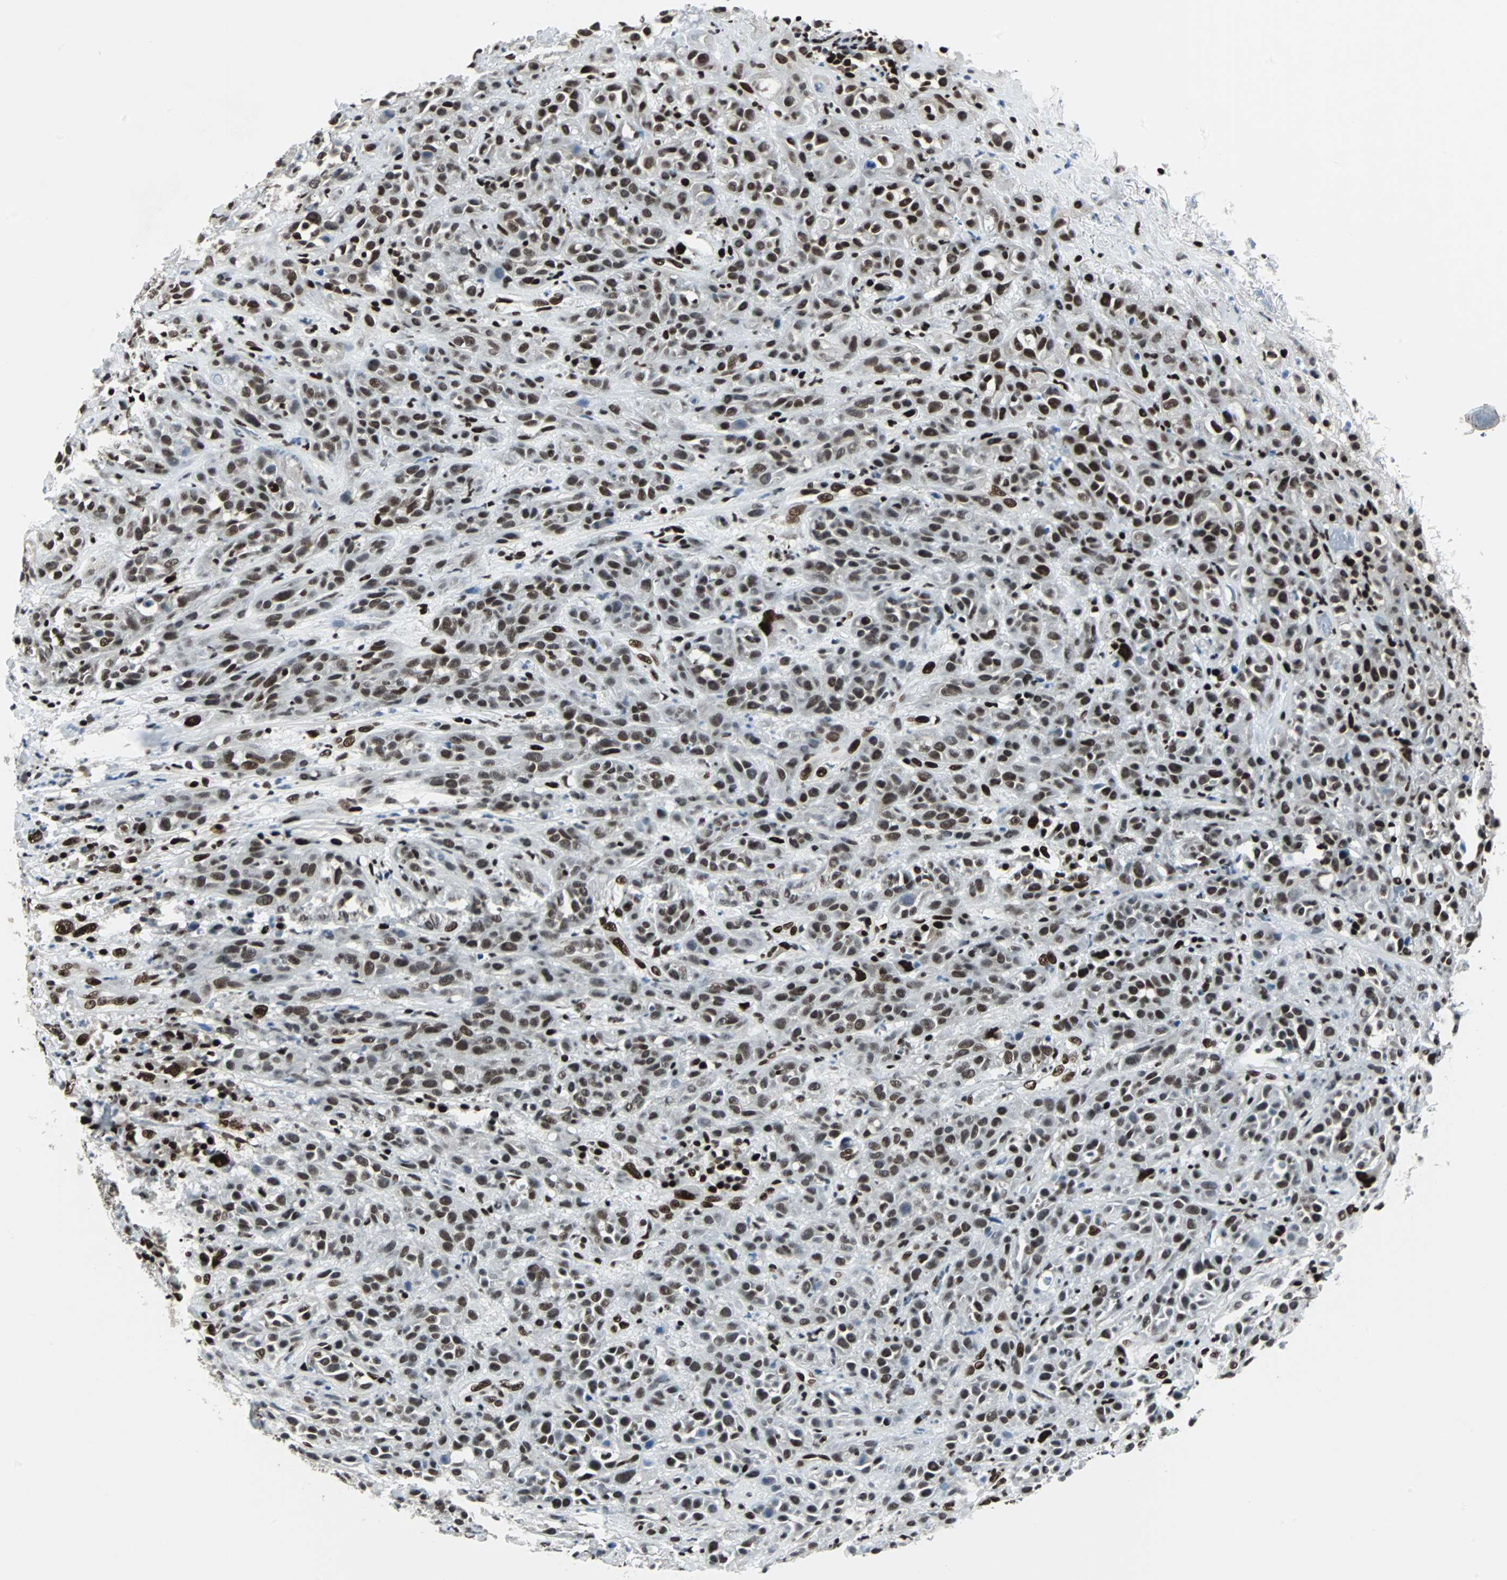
{"staining": {"intensity": "strong", "quantity": ">75%", "location": "nuclear"}, "tissue": "head and neck cancer", "cell_type": "Tumor cells", "image_type": "cancer", "snomed": [{"axis": "morphology", "description": "Squamous cell carcinoma, NOS"}, {"axis": "topography", "description": "Head-Neck"}], "caption": "Strong nuclear protein positivity is seen in about >75% of tumor cells in head and neck cancer. The staining was performed using DAB, with brown indicating positive protein expression. Nuclei are stained blue with hematoxylin.", "gene": "MEF2D", "patient": {"sex": "male", "age": 62}}